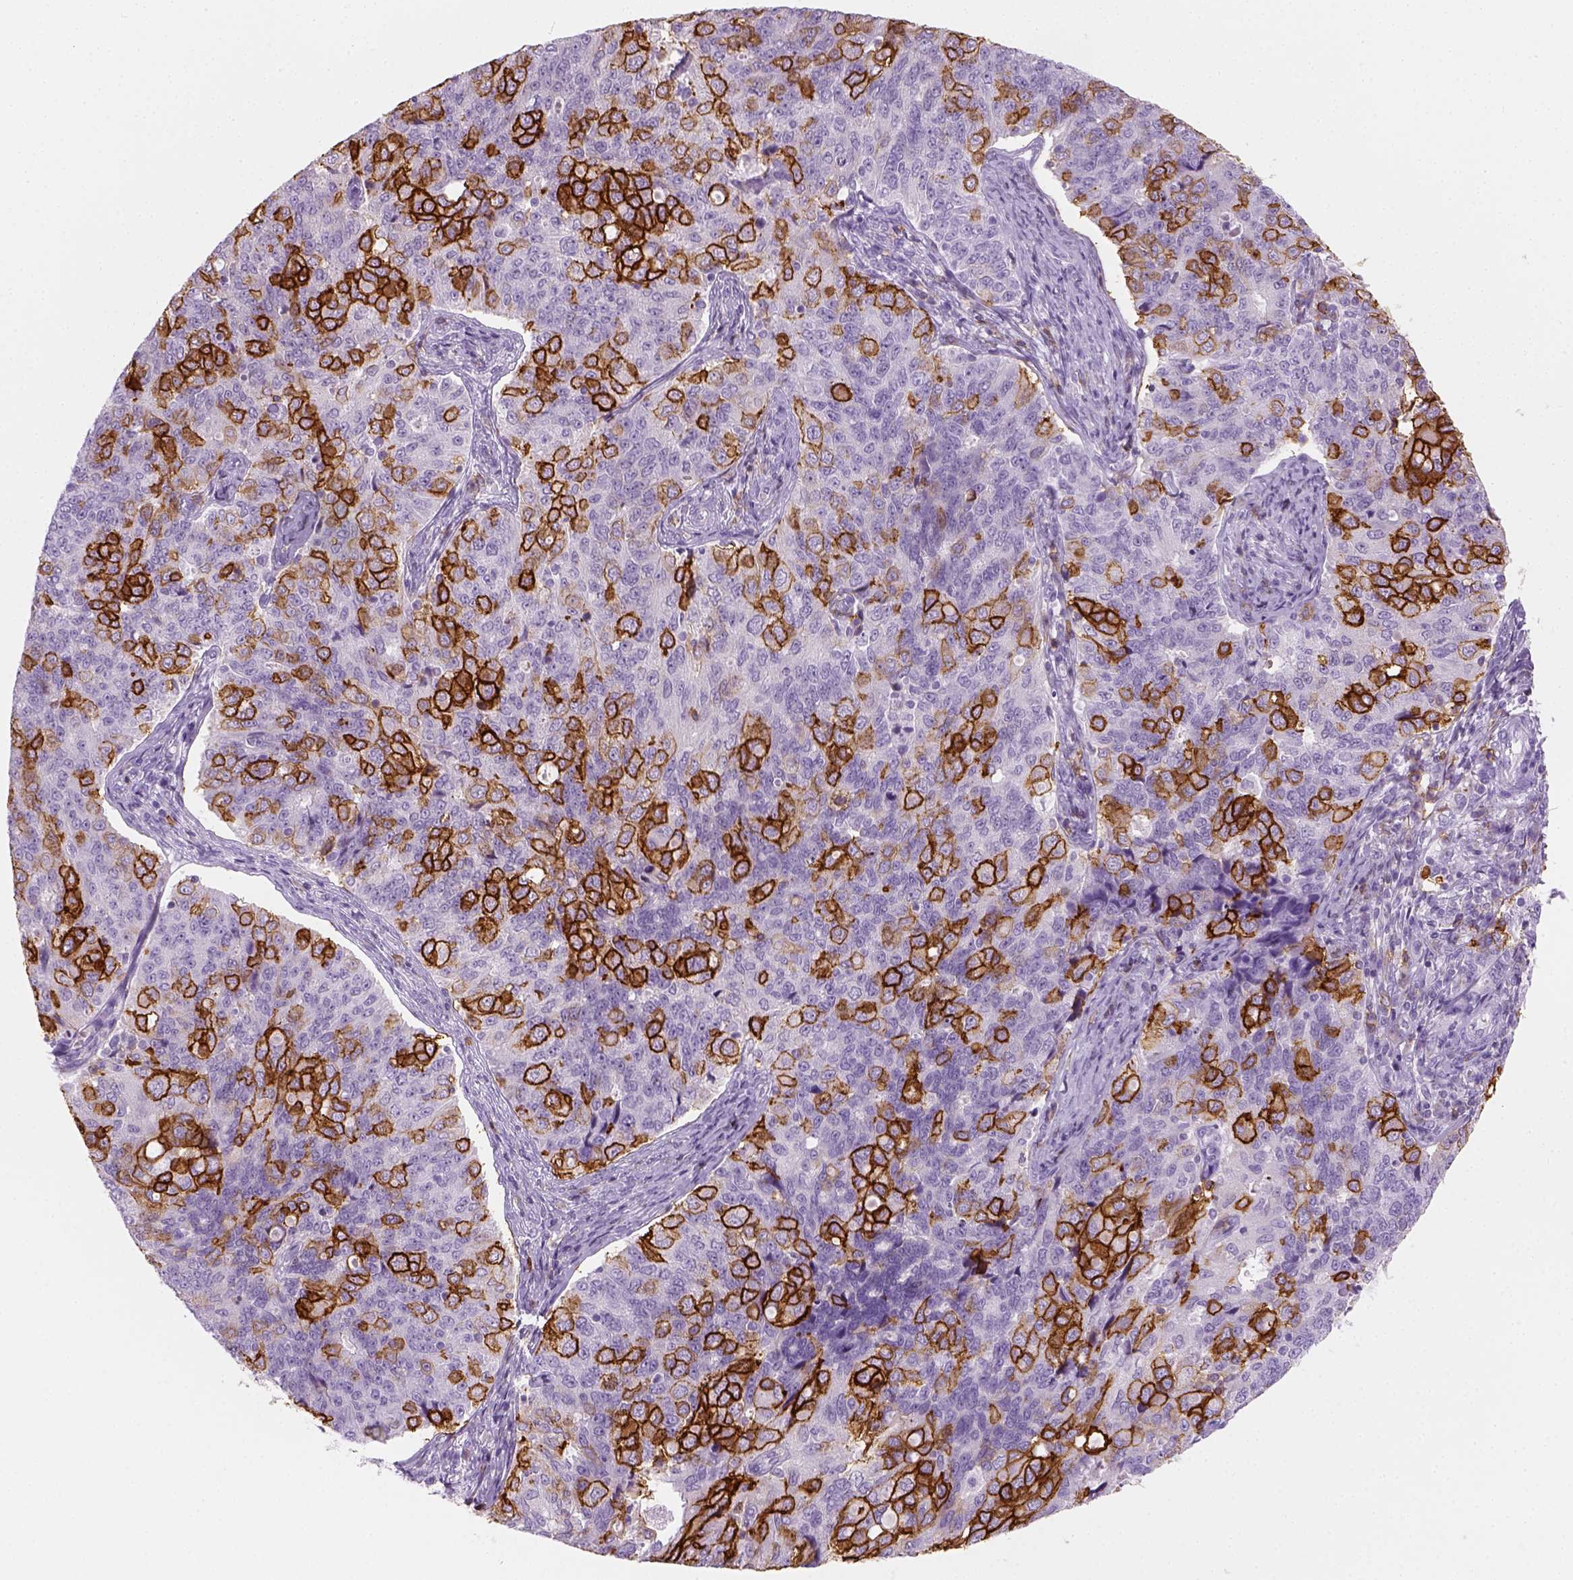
{"staining": {"intensity": "strong", "quantity": "25%-75%", "location": "cytoplasmic/membranous"}, "tissue": "endometrial cancer", "cell_type": "Tumor cells", "image_type": "cancer", "snomed": [{"axis": "morphology", "description": "Adenocarcinoma, NOS"}, {"axis": "topography", "description": "Endometrium"}], "caption": "Immunohistochemistry (IHC) micrograph of neoplastic tissue: adenocarcinoma (endometrial) stained using immunohistochemistry (IHC) demonstrates high levels of strong protein expression localized specifically in the cytoplasmic/membranous of tumor cells, appearing as a cytoplasmic/membranous brown color.", "gene": "AQP3", "patient": {"sex": "female", "age": 43}}